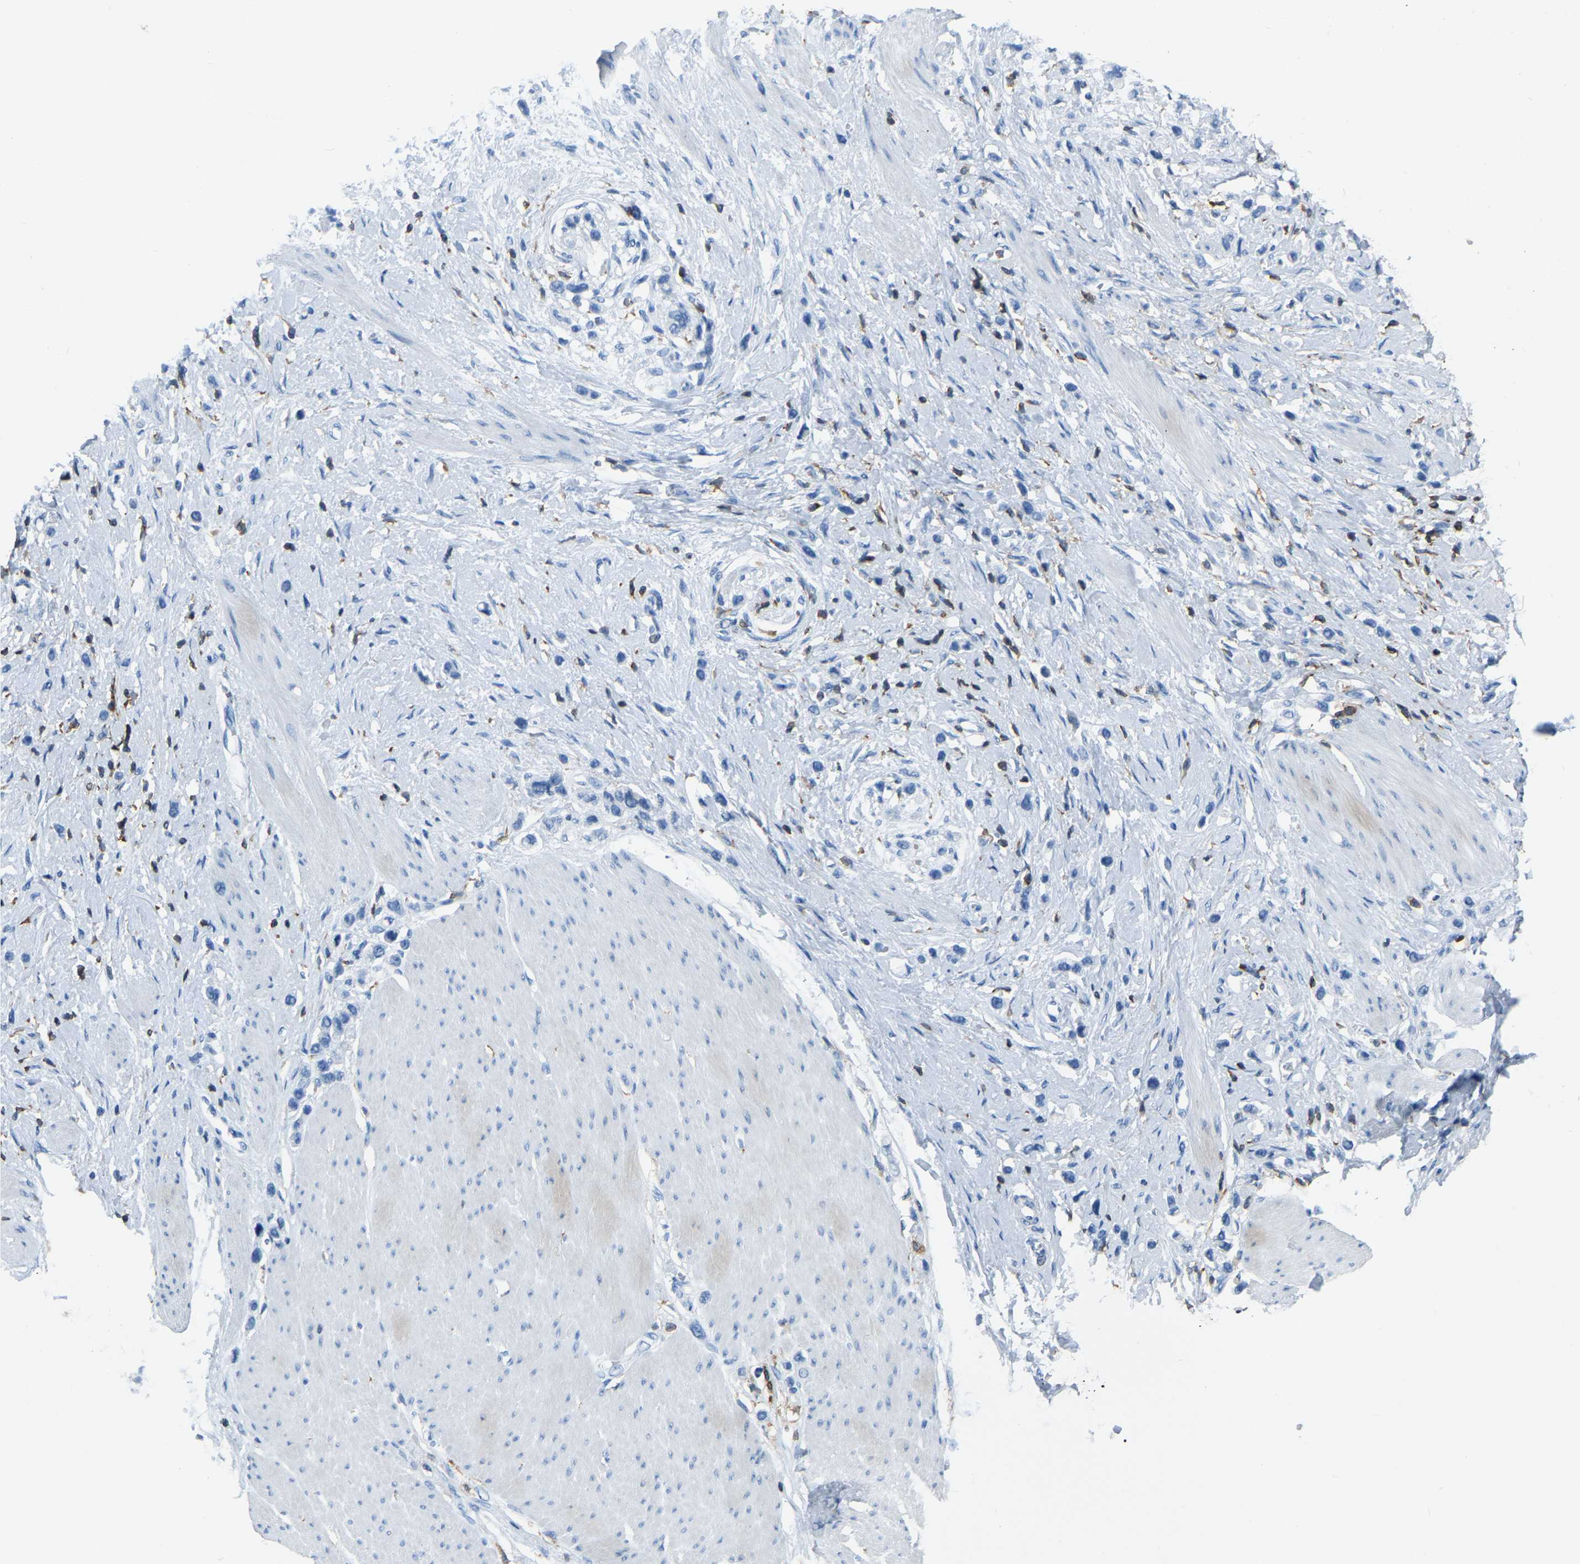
{"staining": {"intensity": "negative", "quantity": "none", "location": "none"}, "tissue": "stomach cancer", "cell_type": "Tumor cells", "image_type": "cancer", "snomed": [{"axis": "morphology", "description": "Adenocarcinoma, NOS"}, {"axis": "topography", "description": "Stomach"}], "caption": "Image shows no protein staining in tumor cells of stomach adenocarcinoma tissue.", "gene": "ARHGAP45", "patient": {"sex": "female", "age": 65}}